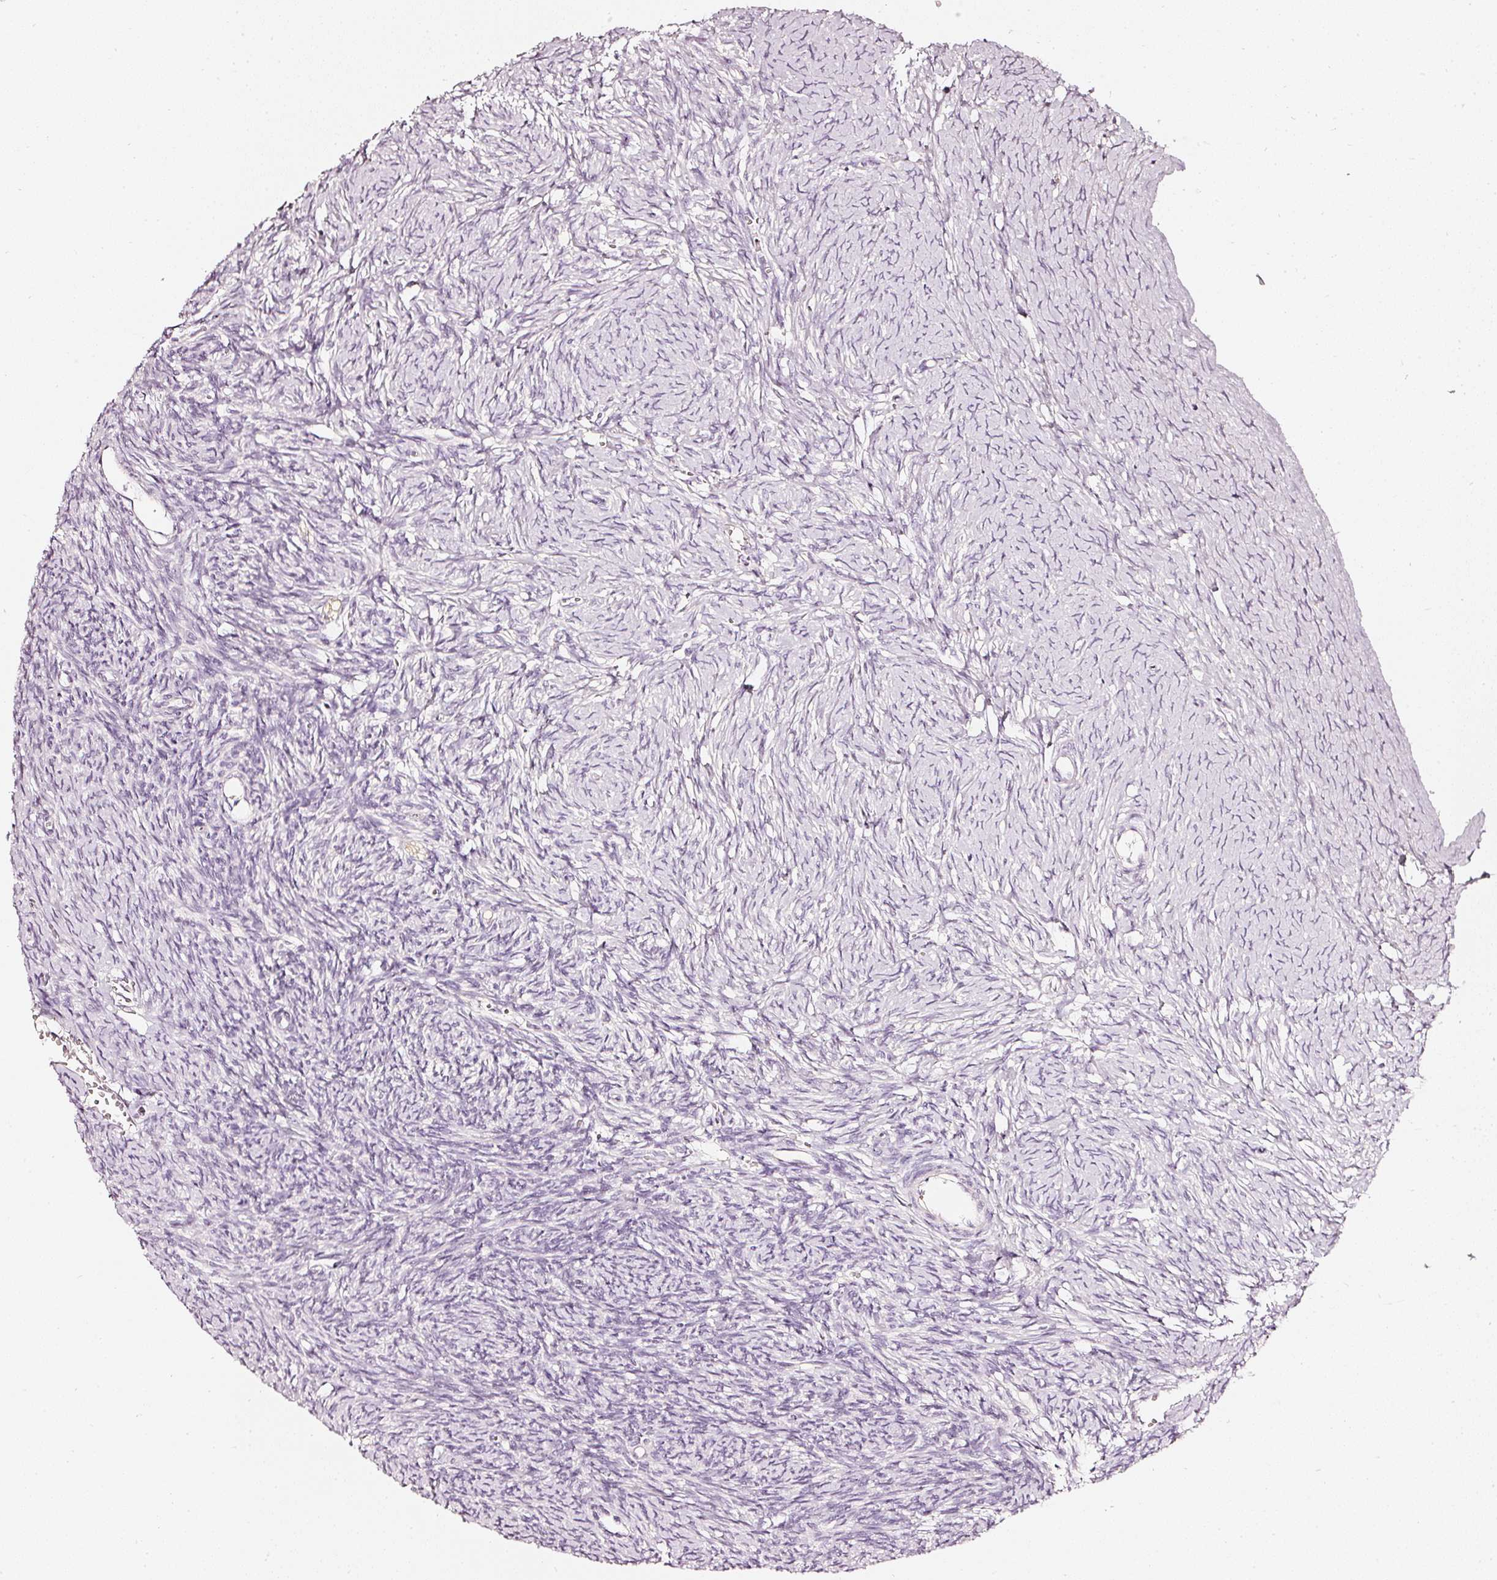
{"staining": {"intensity": "negative", "quantity": "none", "location": "none"}, "tissue": "ovary", "cell_type": "Ovarian stroma cells", "image_type": "normal", "snomed": [{"axis": "morphology", "description": "Normal tissue, NOS"}, {"axis": "topography", "description": "Ovary"}], "caption": "High power microscopy photomicrograph of an immunohistochemistry (IHC) histopathology image of unremarkable ovary, revealing no significant expression in ovarian stroma cells. (DAB (3,3'-diaminobenzidine) IHC with hematoxylin counter stain).", "gene": "CNP", "patient": {"sex": "female", "age": 39}}